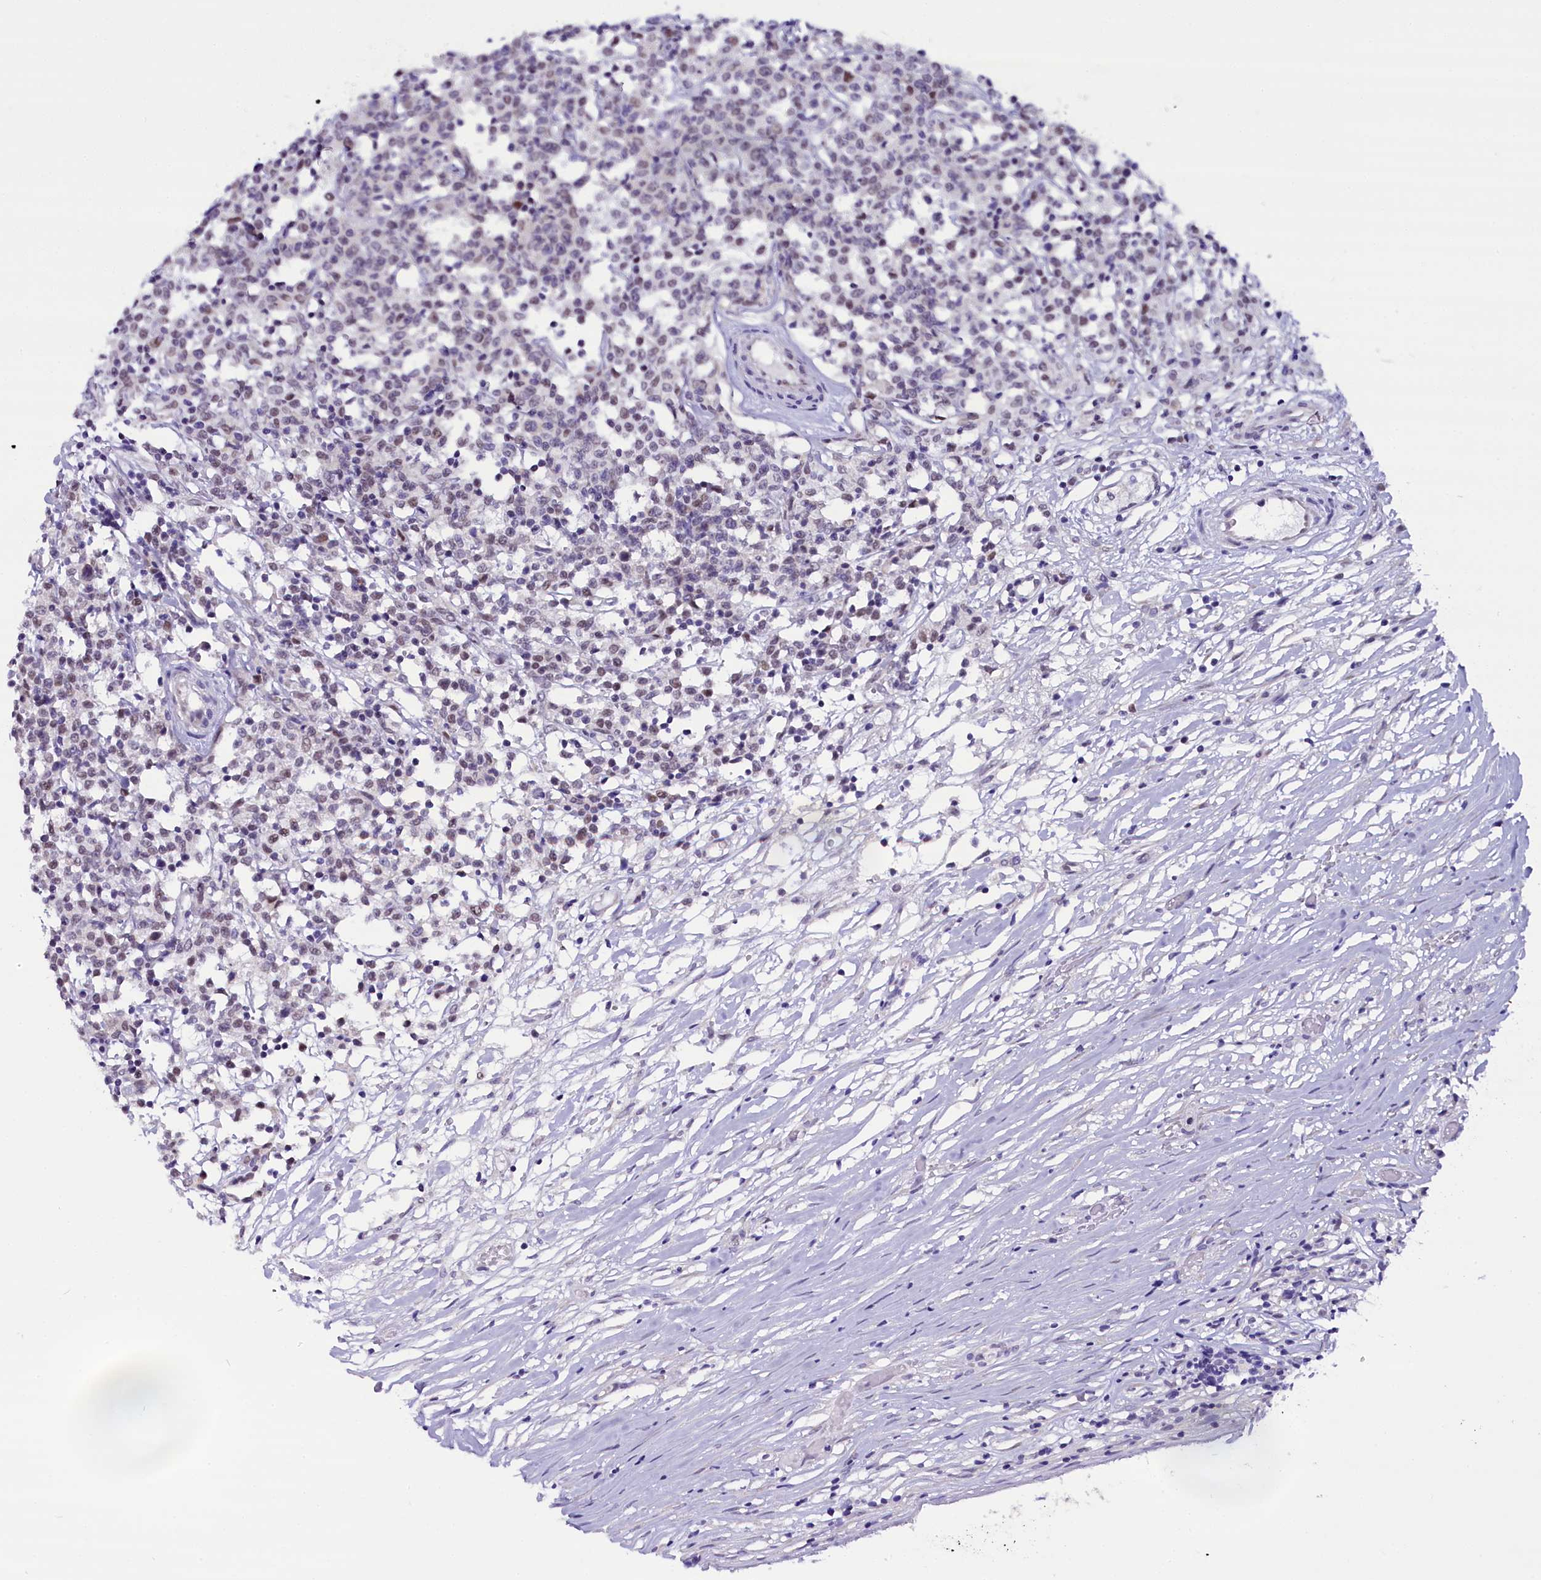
{"staining": {"intensity": "negative", "quantity": "none", "location": "none"}, "tissue": "lymphoma", "cell_type": "Tumor cells", "image_type": "cancer", "snomed": [{"axis": "morphology", "description": "Malignant lymphoma, non-Hodgkin's type, Low grade"}, {"axis": "topography", "description": "Small intestine"}], "caption": "Lymphoma stained for a protein using IHC demonstrates no expression tumor cells.", "gene": "OSGEP", "patient": {"sex": "female", "age": 59}}